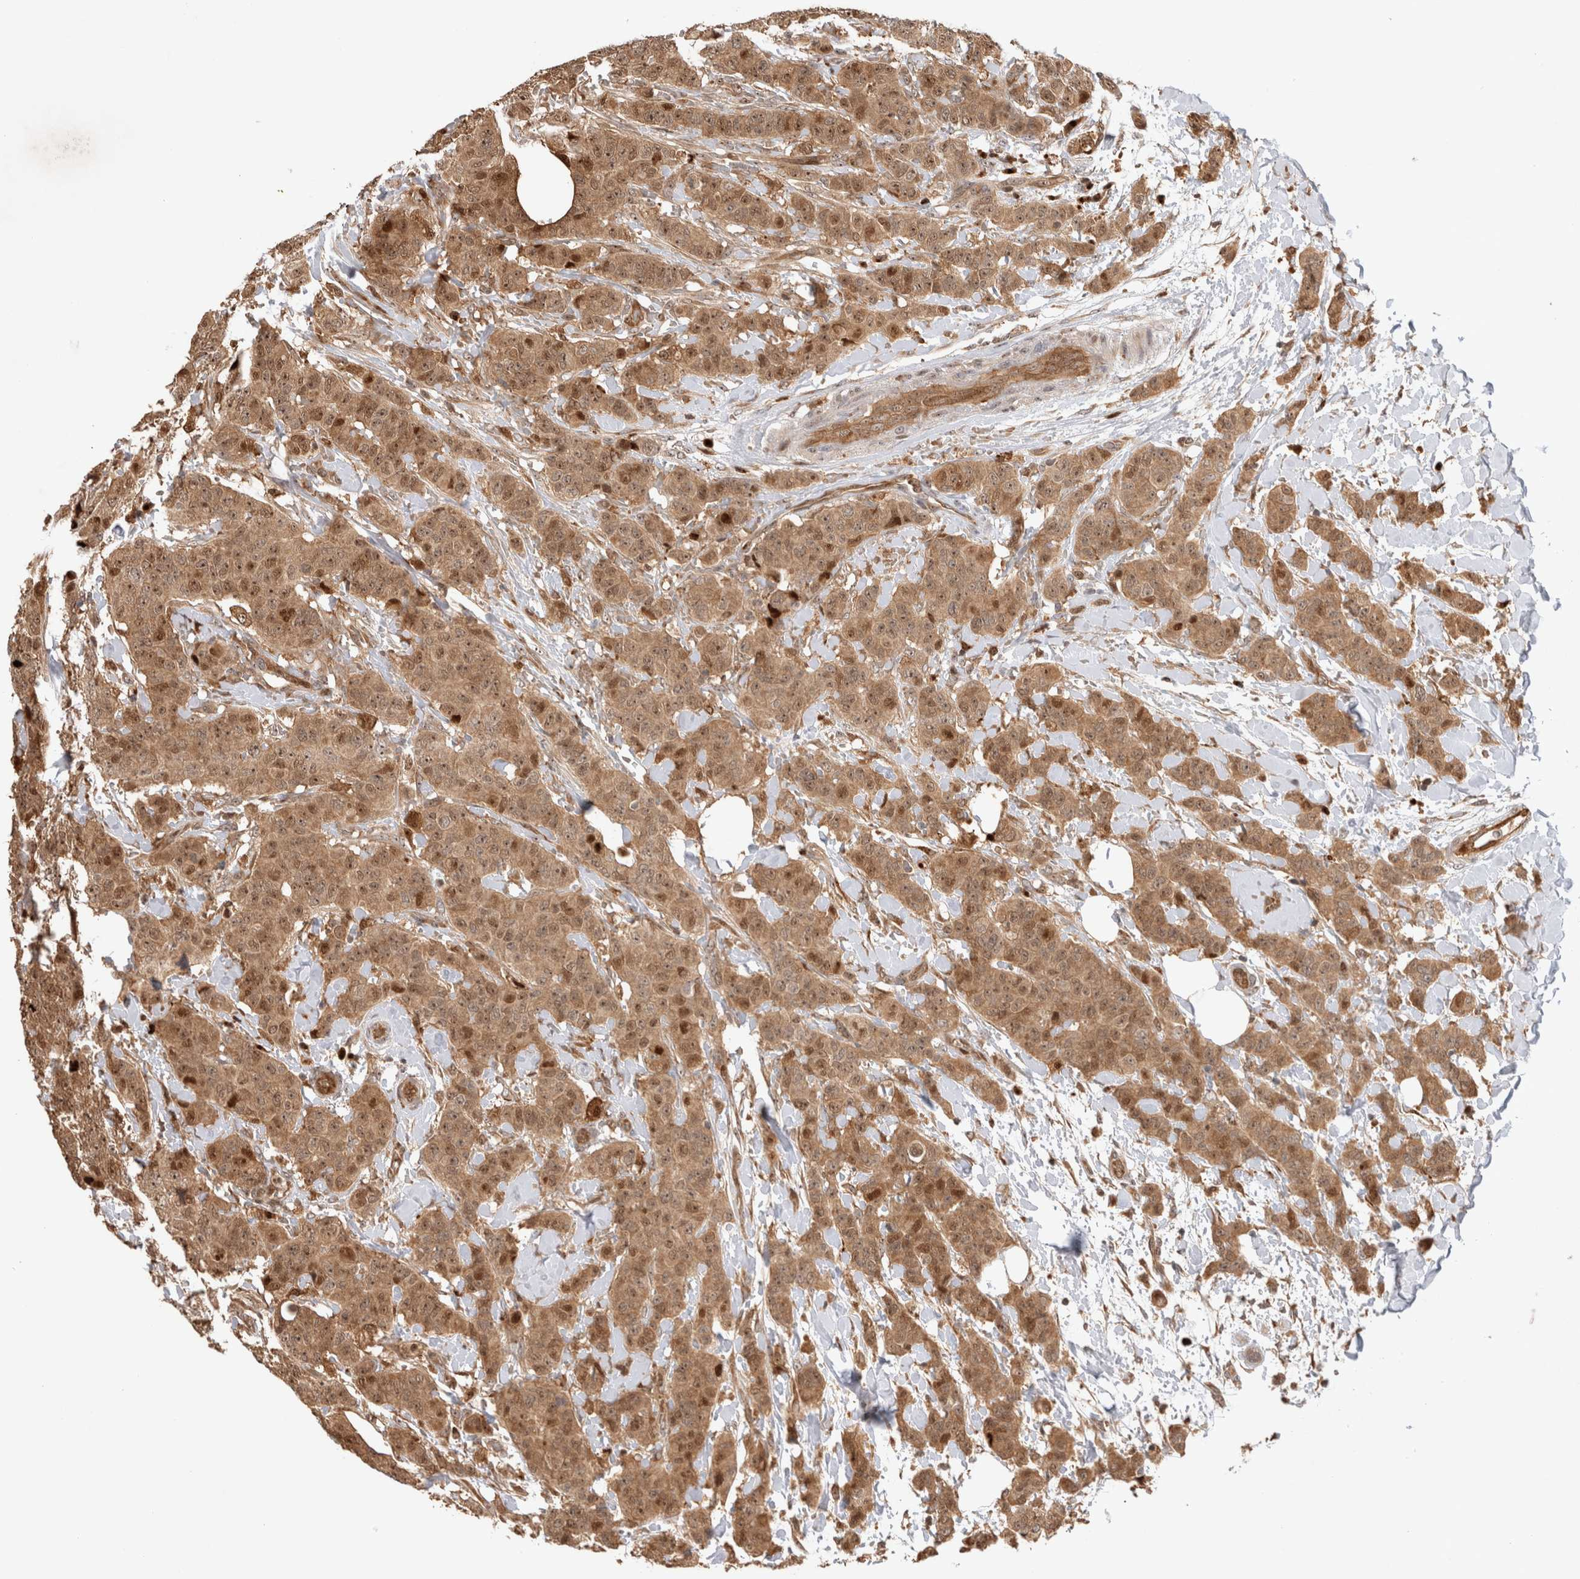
{"staining": {"intensity": "moderate", "quantity": ">75%", "location": "cytoplasmic/membranous,nuclear"}, "tissue": "breast cancer", "cell_type": "Tumor cells", "image_type": "cancer", "snomed": [{"axis": "morphology", "description": "Normal tissue, NOS"}, {"axis": "morphology", "description": "Duct carcinoma"}, {"axis": "topography", "description": "Breast"}], "caption": "IHC (DAB (3,3'-diaminobenzidine)) staining of human invasive ductal carcinoma (breast) demonstrates moderate cytoplasmic/membranous and nuclear protein staining in about >75% of tumor cells.", "gene": "OTUD6B", "patient": {"sex": "female", "age": 40}}